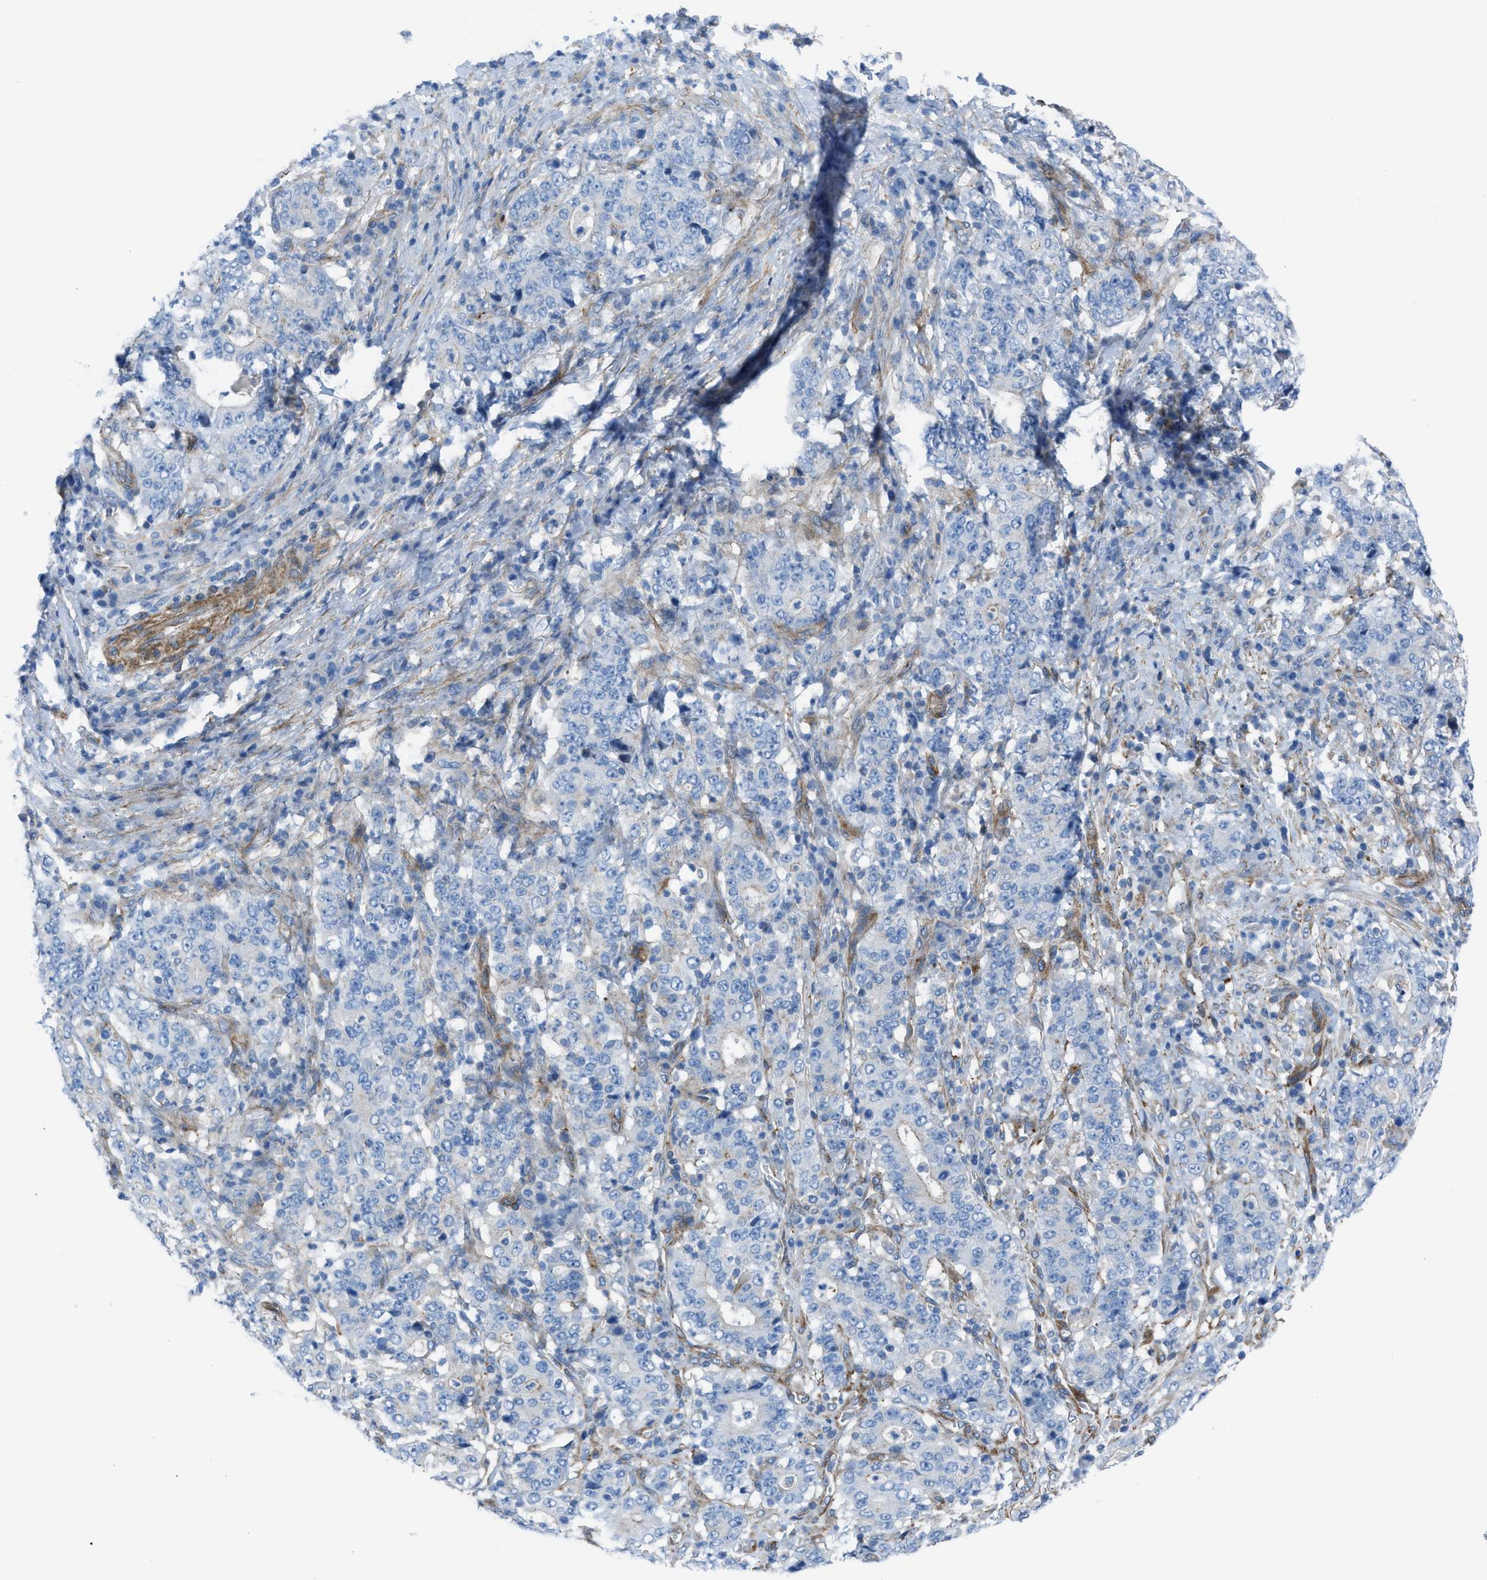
{"staining": {"intensity": "negative", "quantity": "none", "location": "none"}, "tissue": "stomach cancer", "cell_type": "Tumor cells", "image_type": "cancer", "snomed": [{"axis": "morphology", "description": "Normal tissue, NOS"}, {"axis": "morphology", "description": "Adenocarcinoma, NOS"}, {"axis": "topography", "description": "Stomach, upper"}, {"axis": "topography", "description": "Stomach"}], "caption": "The histopathology image exhibits no significant expression in tumor cells of stomach adenocarcinoma.", "gene": "KCNH7", "patient": {"sex": "male", "age": 59}}